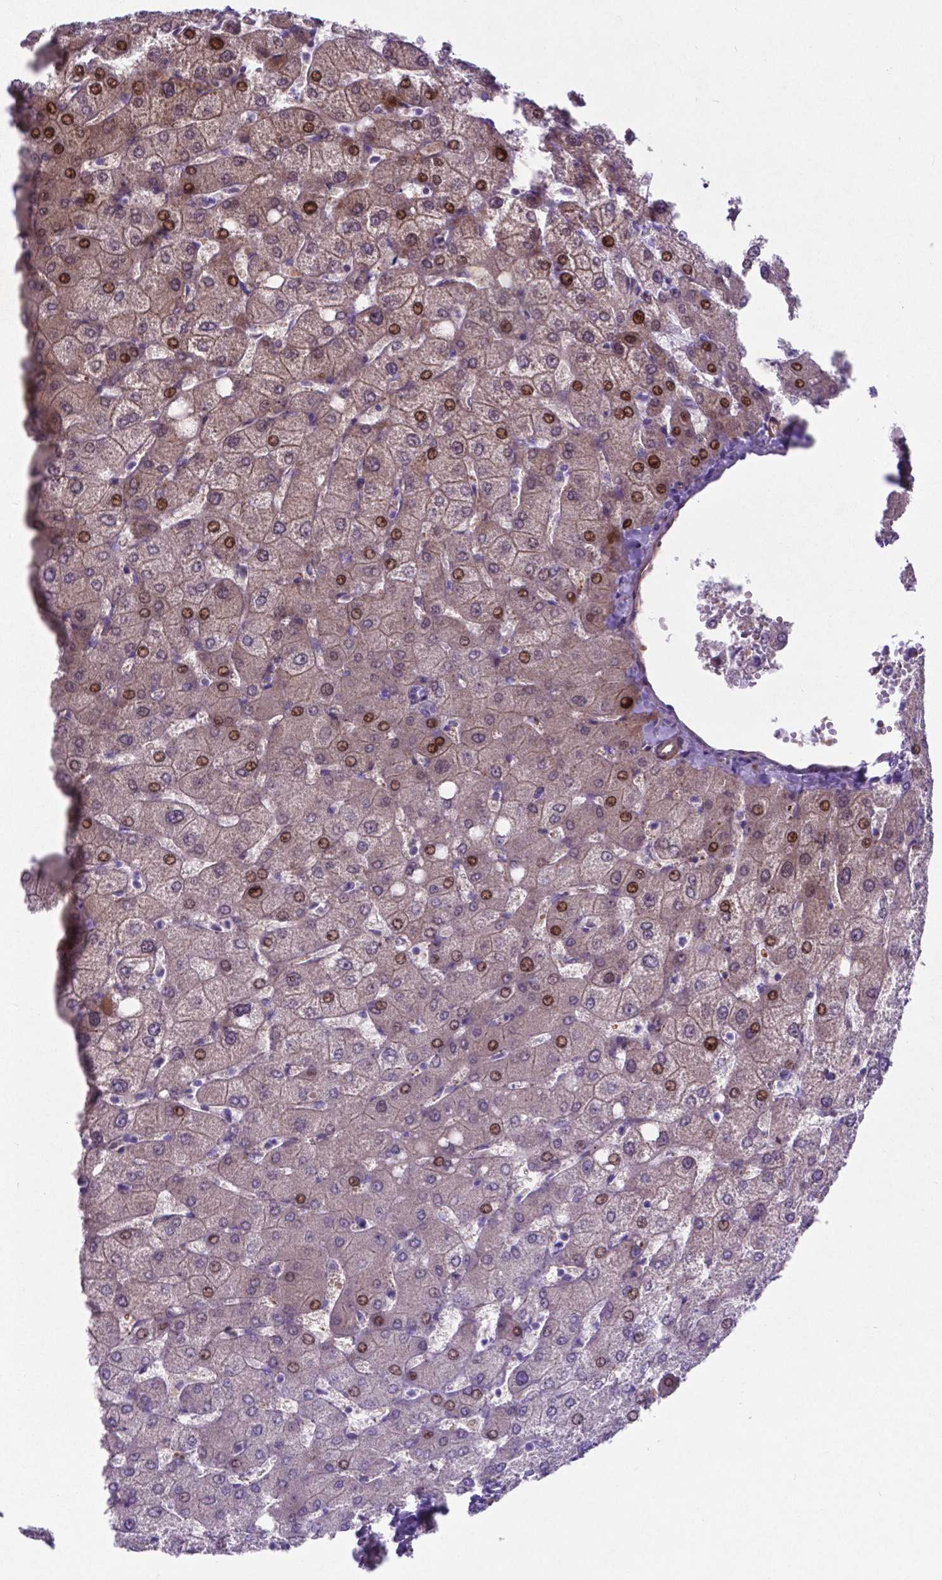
{"staining": {"intensity": "negative", "quantity": "none", "location": "none"}, "tissue": "liver", "cell_type": "Cholangiocytes", "image_type": "normal", "snomed": [{"axis": "morphology", "description": "Normal tissue, NOS"}, {"axis": "topography", "description": "Liver"}], "caption": "DAB immunohistochemical staining of unremarkable human liver displays no significant staining in cholangiocytes. (Brightfield microscopy of DAB (3,3'-diaminobenzidine) IHC at high magnification).", "gene": "PFKFB4", "patient": {"sex": "female", "age": 54}}